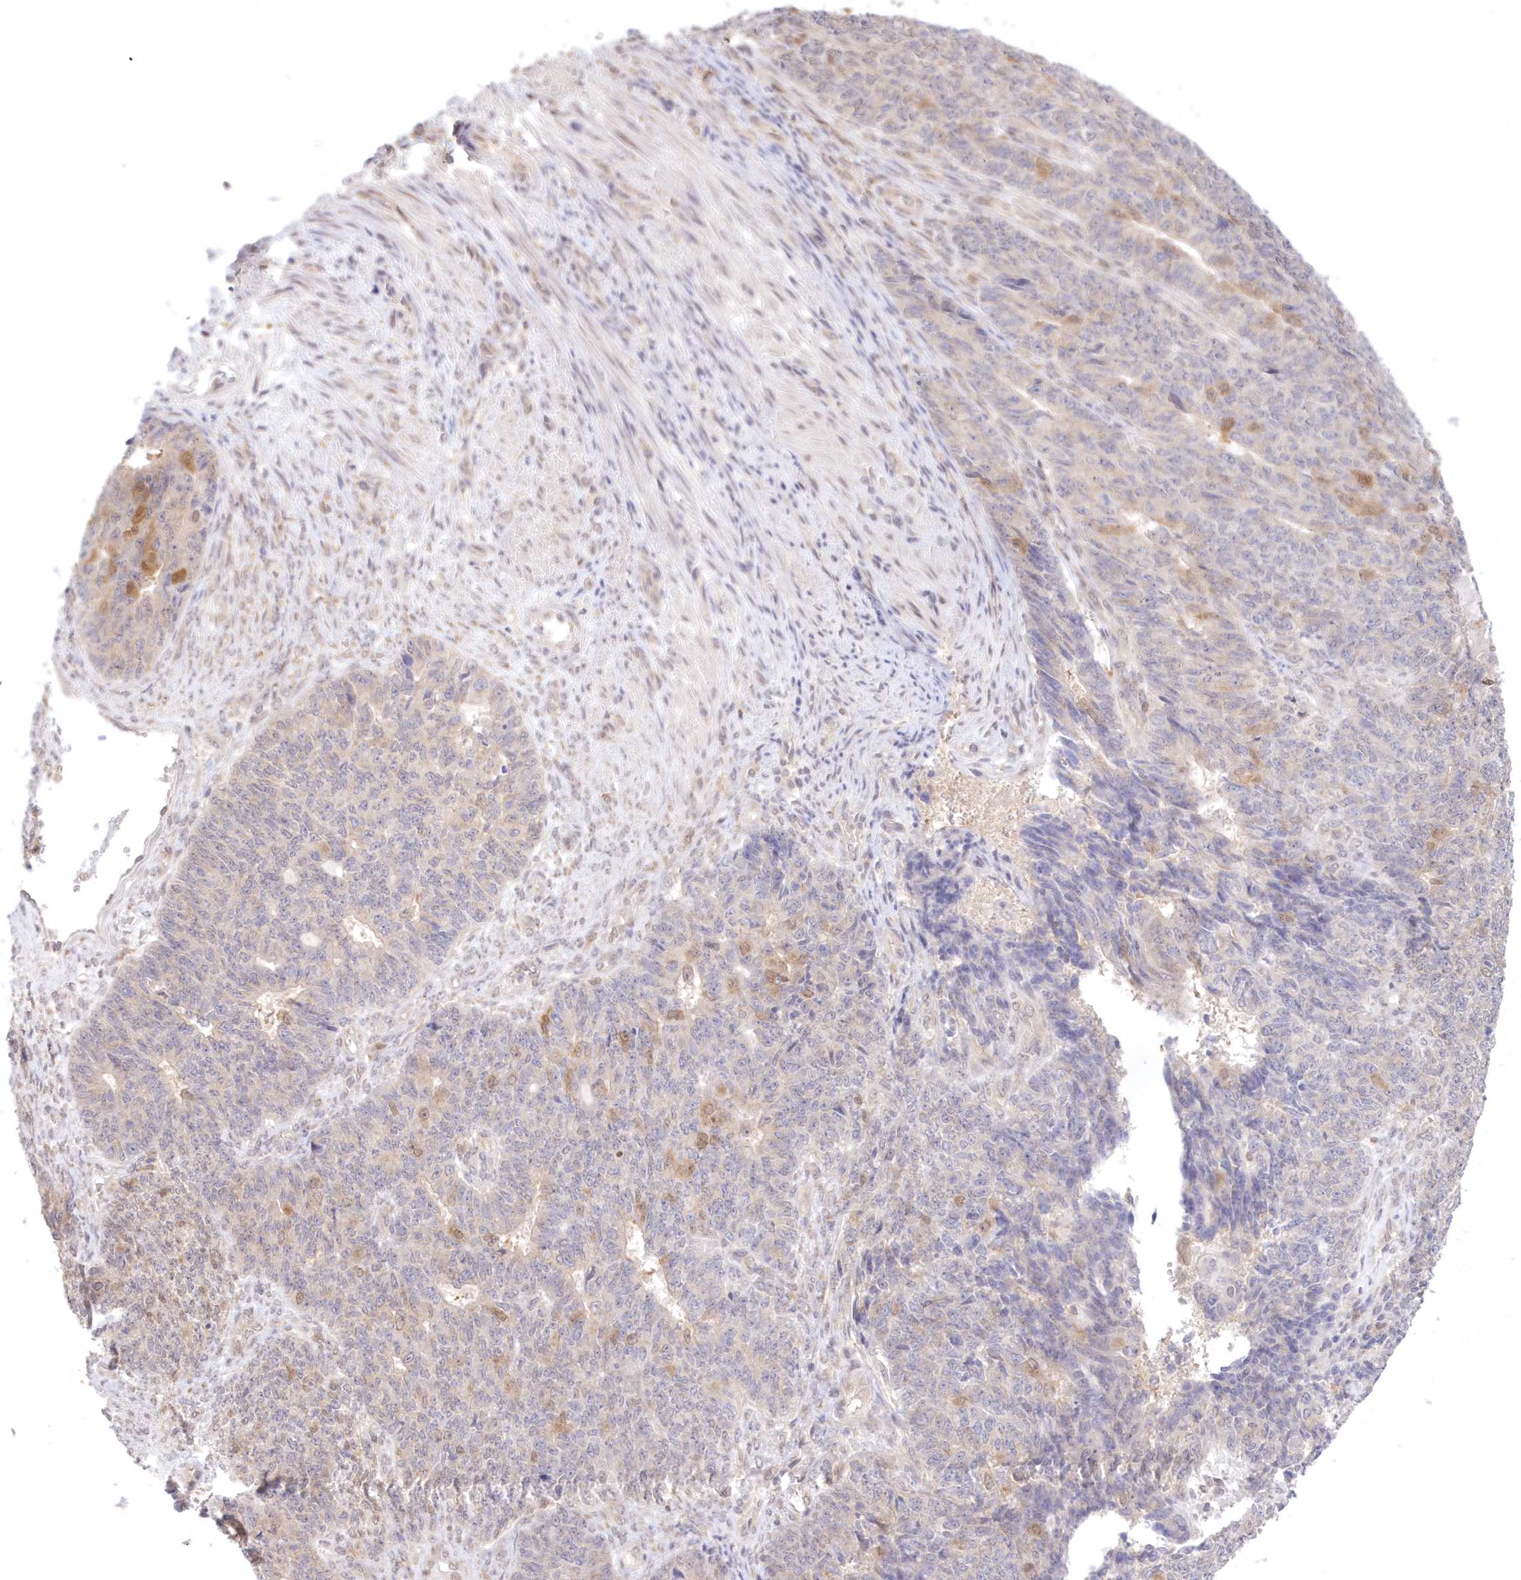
{"staining": {"intensity": "moderate", "quantity": "<25%", "location": "cytoplasmic/membranous"}, "tissue": "endometrial cancer", "cell_type": "Tumor cells", "image_type": "cancer", "snomed": [{"axis": "morphology", "description": "Adenocarcinoma, NOS"}, {"axis": "topography", "description": "Endometrium"}], "caption": "Immunohistochemistry (DAB (3,3'-diaminobenzidine)) staining of human endometrial cancer displays moderate cytoplasmic/membranous protein expression in about <25% of tumor cells.", "gene": "RNPEP", "patient": {"sex": "female", "age": 32}}